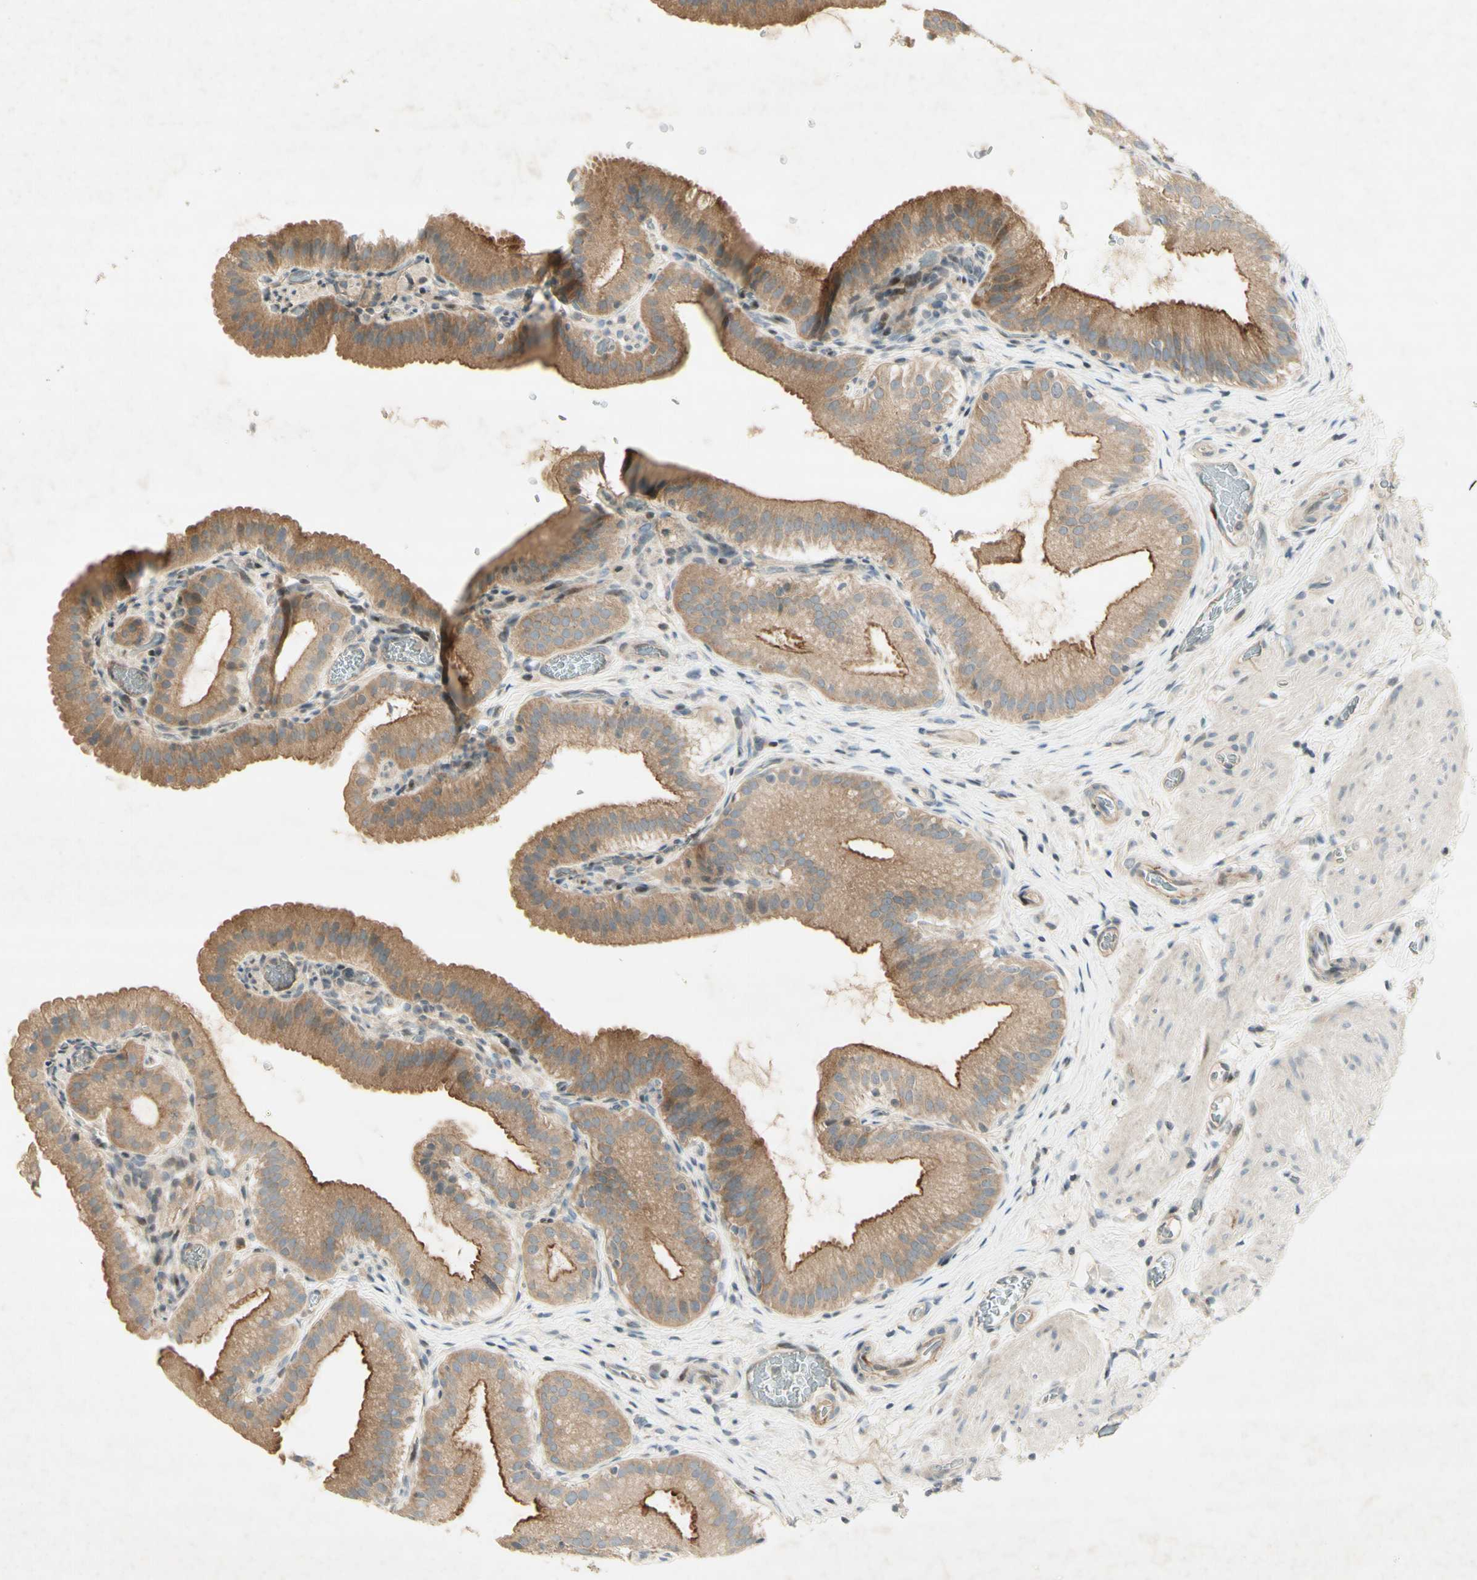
{"staining": {"intensity": "moderate", "quantity": ">75%", "location": "cytoplasmic/membranous"}, "tissue": "gallbladder", "cell_type": "Glandular cells", "image_type": "normal", "snomed": [{"axis": "morphology", "description": "Normal tissue, NOS"}, {"axis": "topography", "description": "Gallbladder"}], "caption": "DAB immunohistochemical staining of benign gallbladder displays moderate cytoplasmic/membranous protein staining in approximately >75% of glandular cells. (DAB IHC, brown staining for protein, blue staining for nuclei).", "gene": "ETF1", "patient": {"sex": "male", "age": 54}}